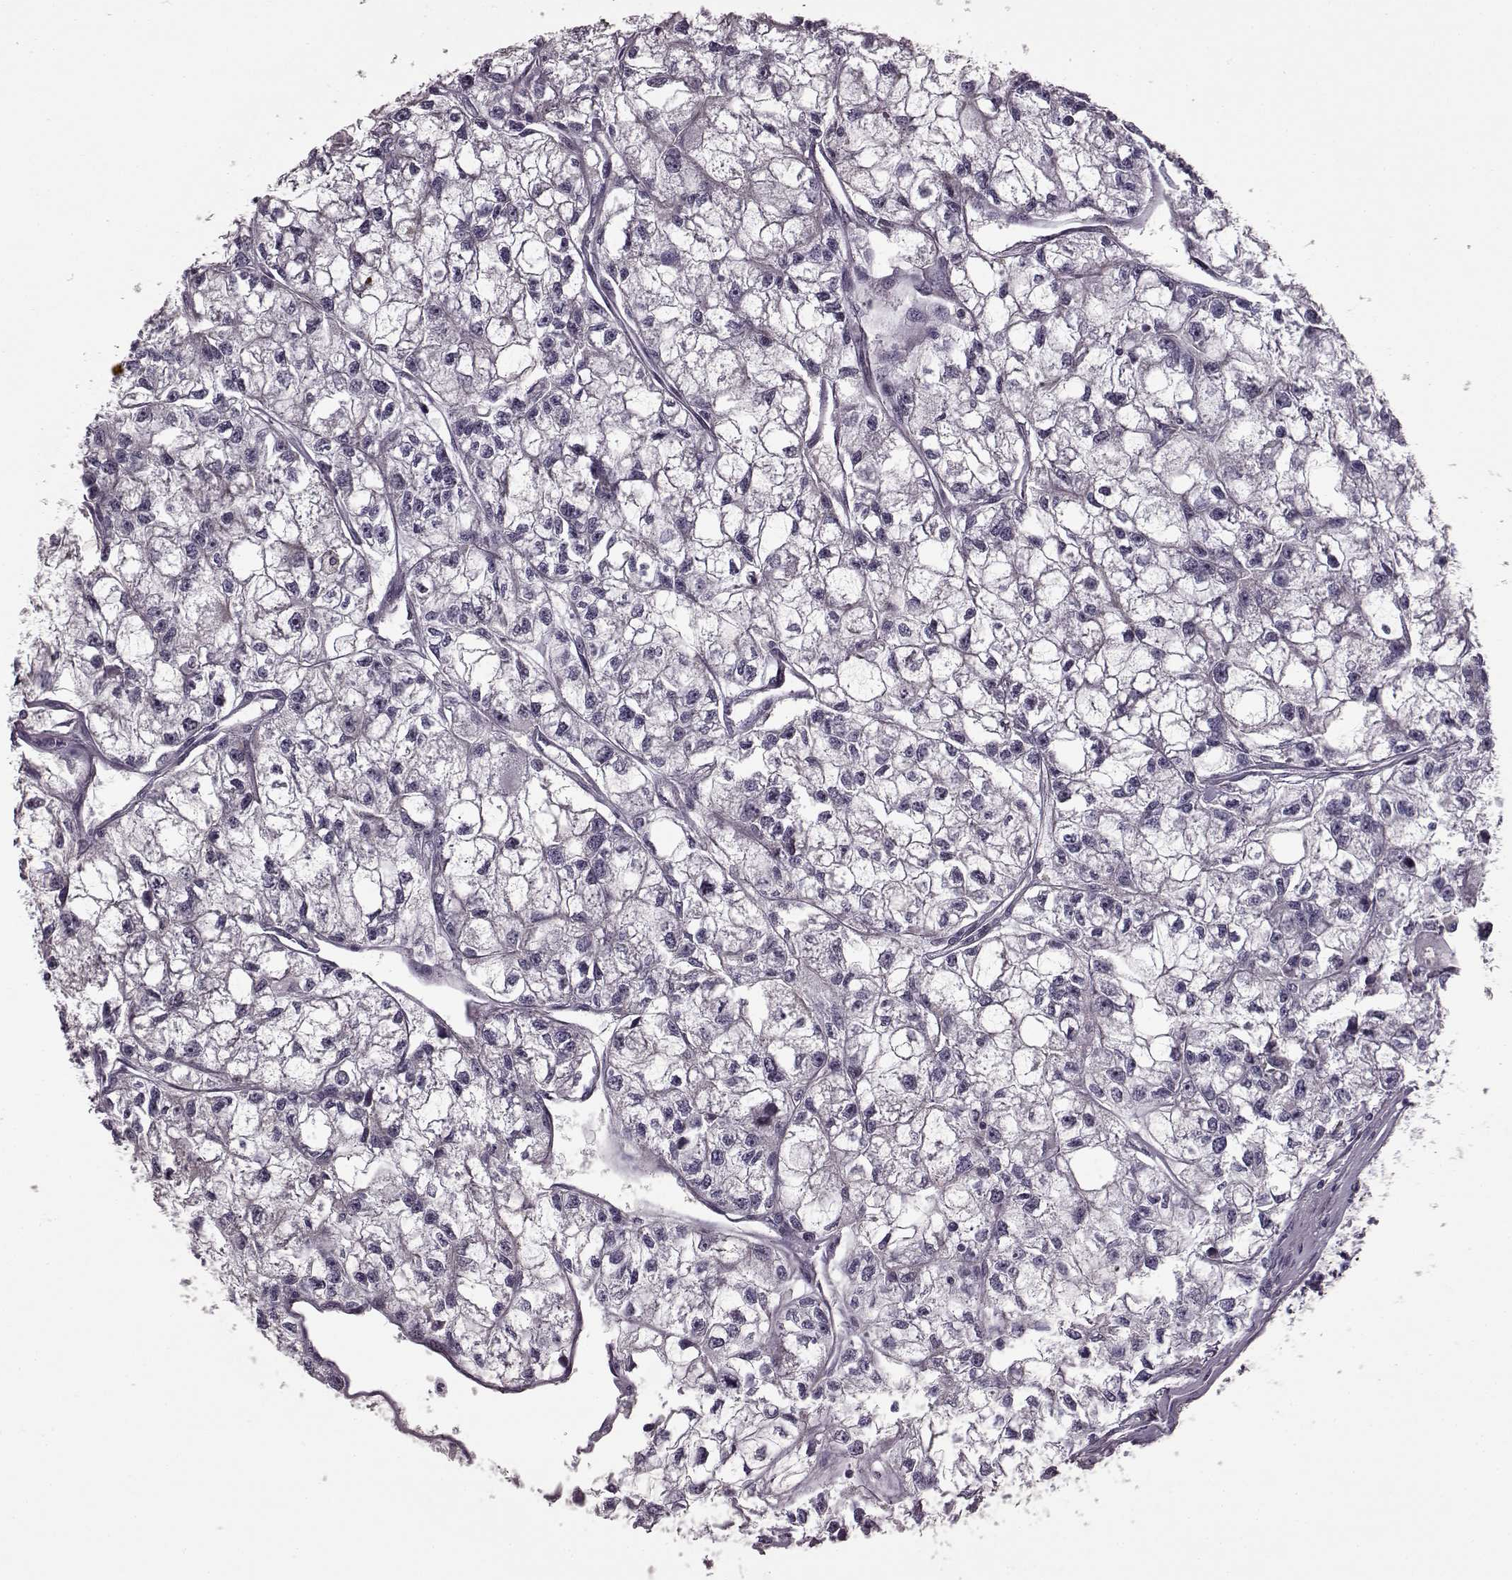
{"staining": {"intensity": "negative", "quantity": "none", "location": "none"}, "tissue": "renal cancer", "cell_type": "Tumor cells", "image_type": "cancer", "snomed": [{"axis": "morphology", "description": "Adenocarcinoma, NOS"}, {"axis": "topography", "description": "Kidney"}], "caption": "Micrograph shows no protein positivity in tumor cells of renal adenocarcinoma tissue. Nuclei are stained in blue.", "gene": "SLCO3A1", "patient": {"sex": "male", "age": 56}}